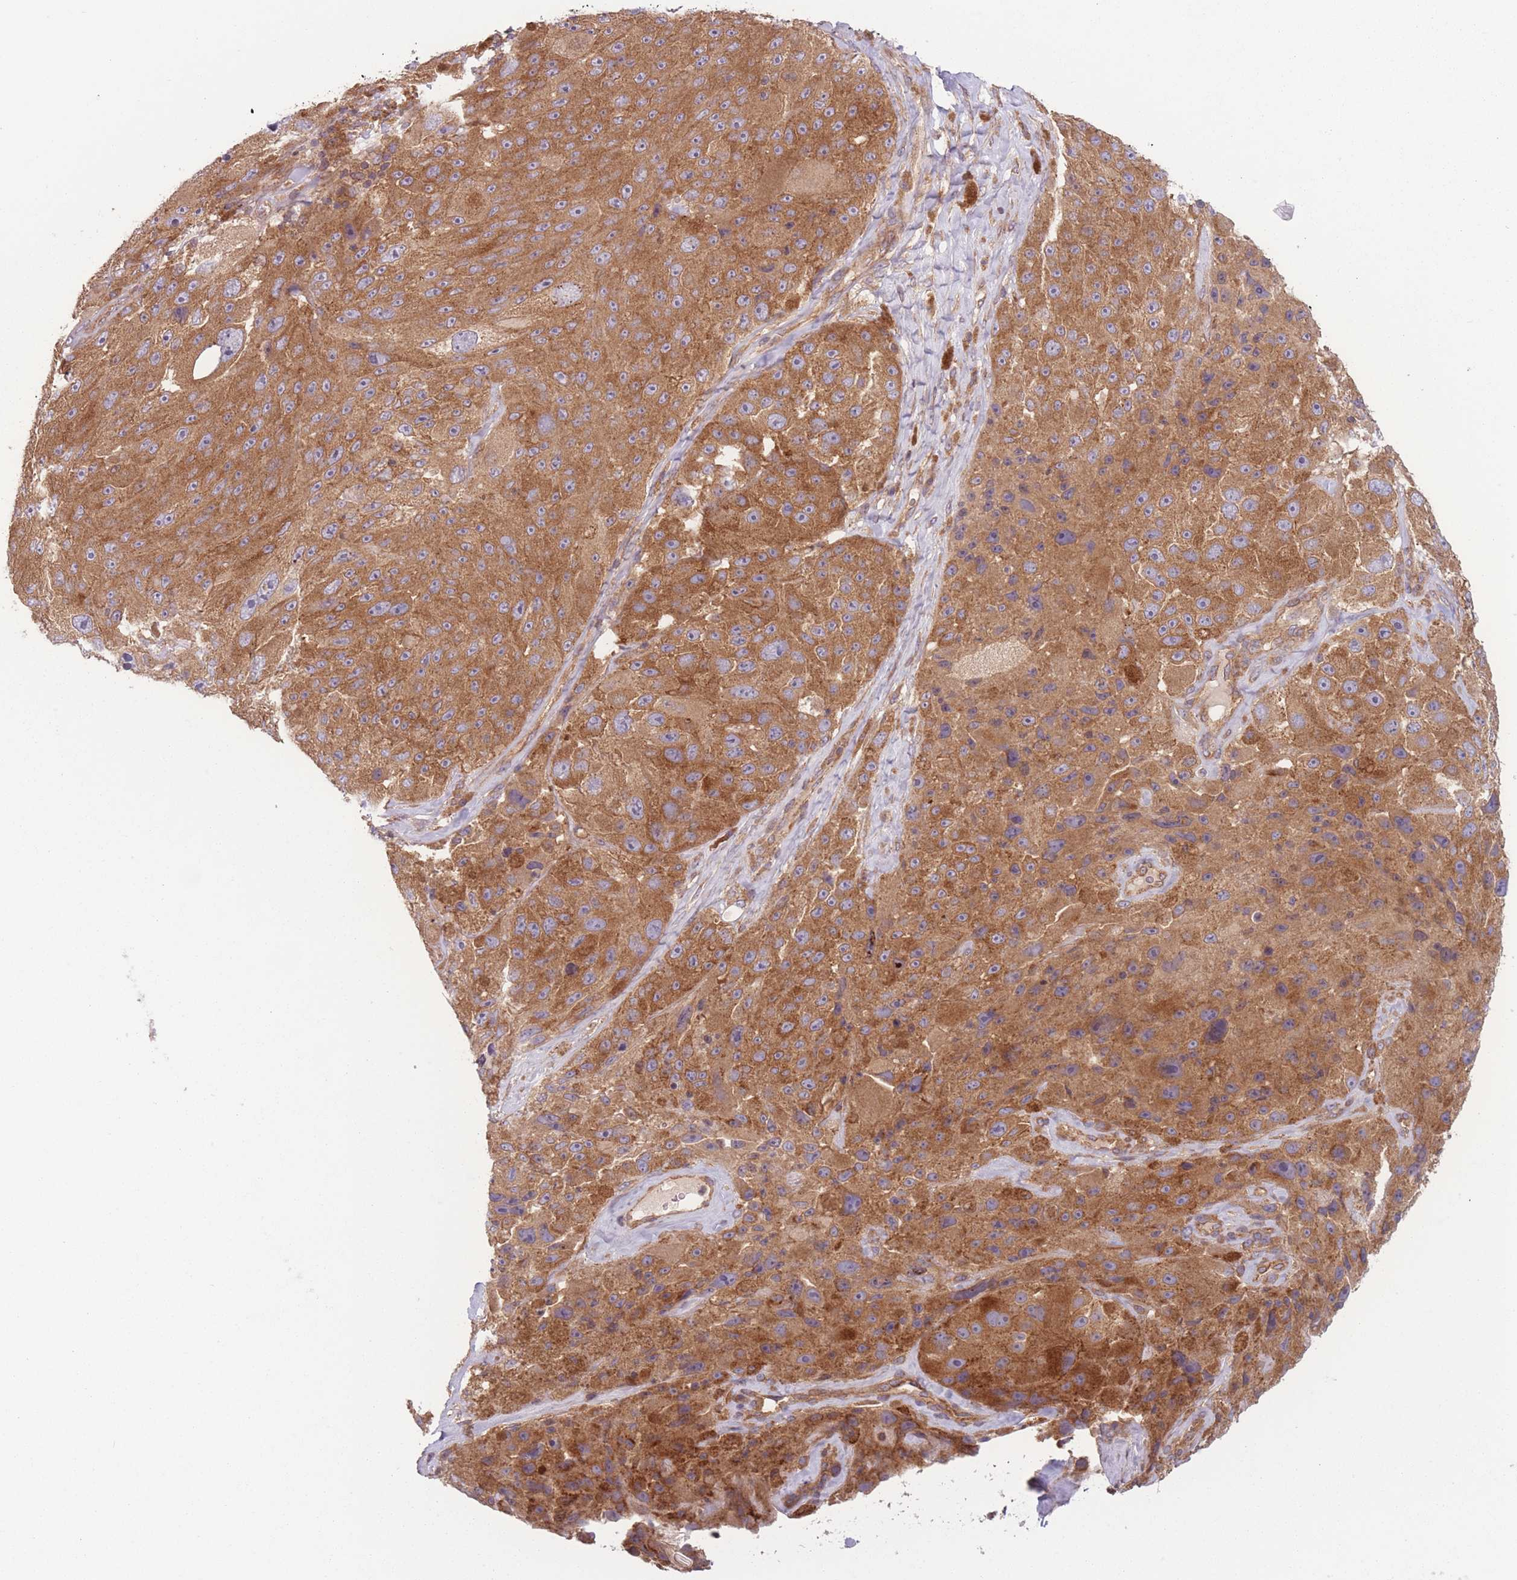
{"staining": {"intensity": "moderate", "quantity": ">75%", "location": "cytoplasmic/membranous"}, "tissue": "melanoma", "cell_type": "Tumor cells", "image_type": "cancer", "snomed": [{"axis": "morphology", "description": "Malignant melanoma, Metastatic site"}, {"axis": "topography", "description": "Lymph node"}], "caption": "About >75% of tumor cells in human malignant melanoma (metastatic site) display moderate cytoplasmic/membranous protein staining as visualized by brown immunohistochemical staining.", "gene": "WASHC2A", "patient": {"sex": "male", "age": 62}}